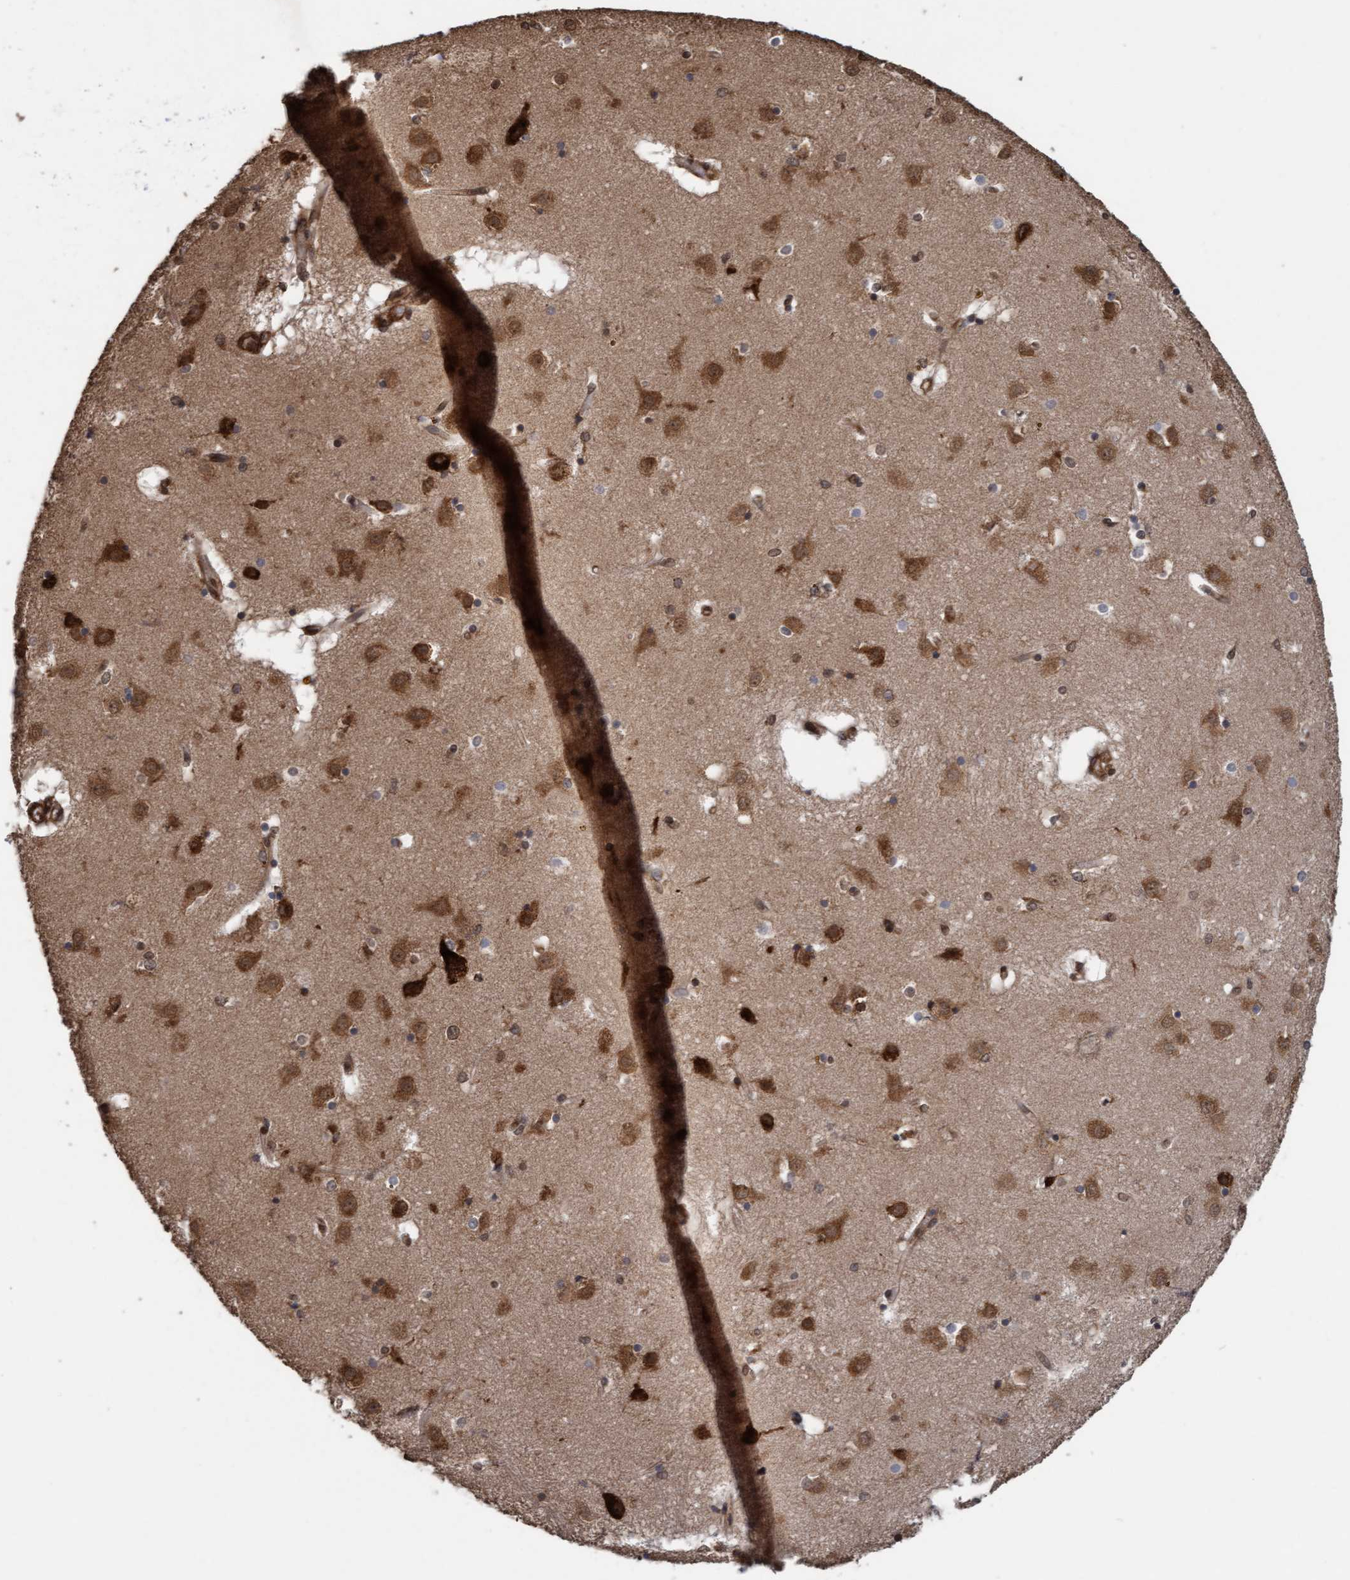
{"staining": {"intensity": "moderate", "quantity": "25%-75%", "location": "cytoplasmic/membranous,nuclear"}, "tissue": "caudate", "cell_type": "Glial cells", "image_type": "normal", "snomed": [{"axis": "morphology", "description": "Normal tissue, NOS"}, {"axis": "topography", "description": "Lateral ventricle wall"}], "caption": "The immunohistochemical stain labels moderate cytoplasmic/membranous,nuclear positivity in glial cells of benign caudate.", "gene": "FXR2", "patient": {"sex": "male", "age": 70}}